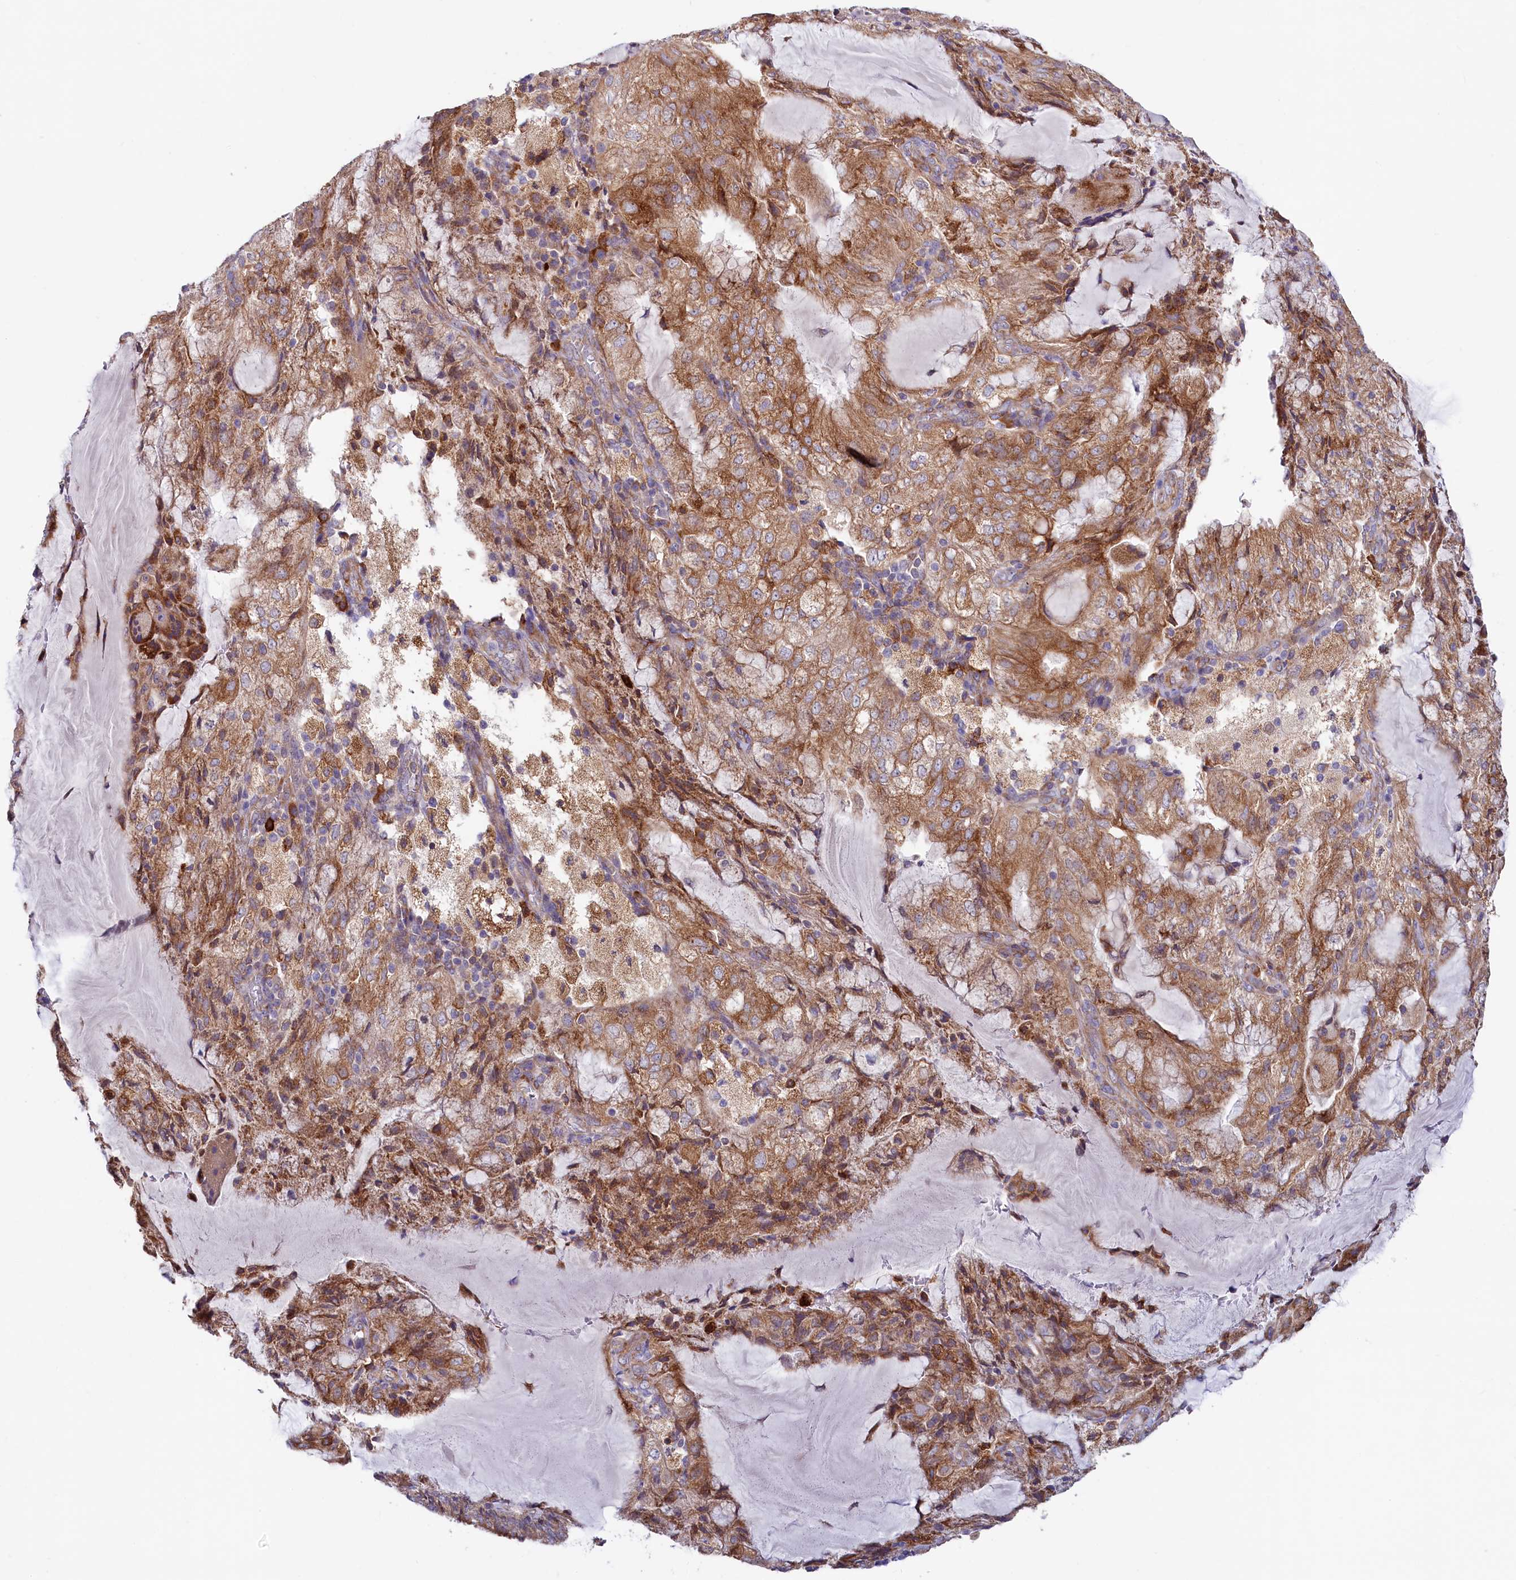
{"staining": {"intensity": "moderate", "quantity": ">75%", "location": "cytoplasmic/membranous"}, "tissue": "endometrial cancer", "cell_type": "Tumor cells", "image_type": "cancer", "snomed": [{"axis": "morphology", "description": "Adenocarcinoma, NOS"}, {"axis": "topography", "description": "Endometrium"}], "caption": "About >75% of tumor cells in human endometrial adenocarcinoma reveal moderate cytoplasmic/membranous protein expression as visualized by brown immunohistochemical staining.", "gene": "CHID1", "patient": {"sex": "female", "age": 81}}